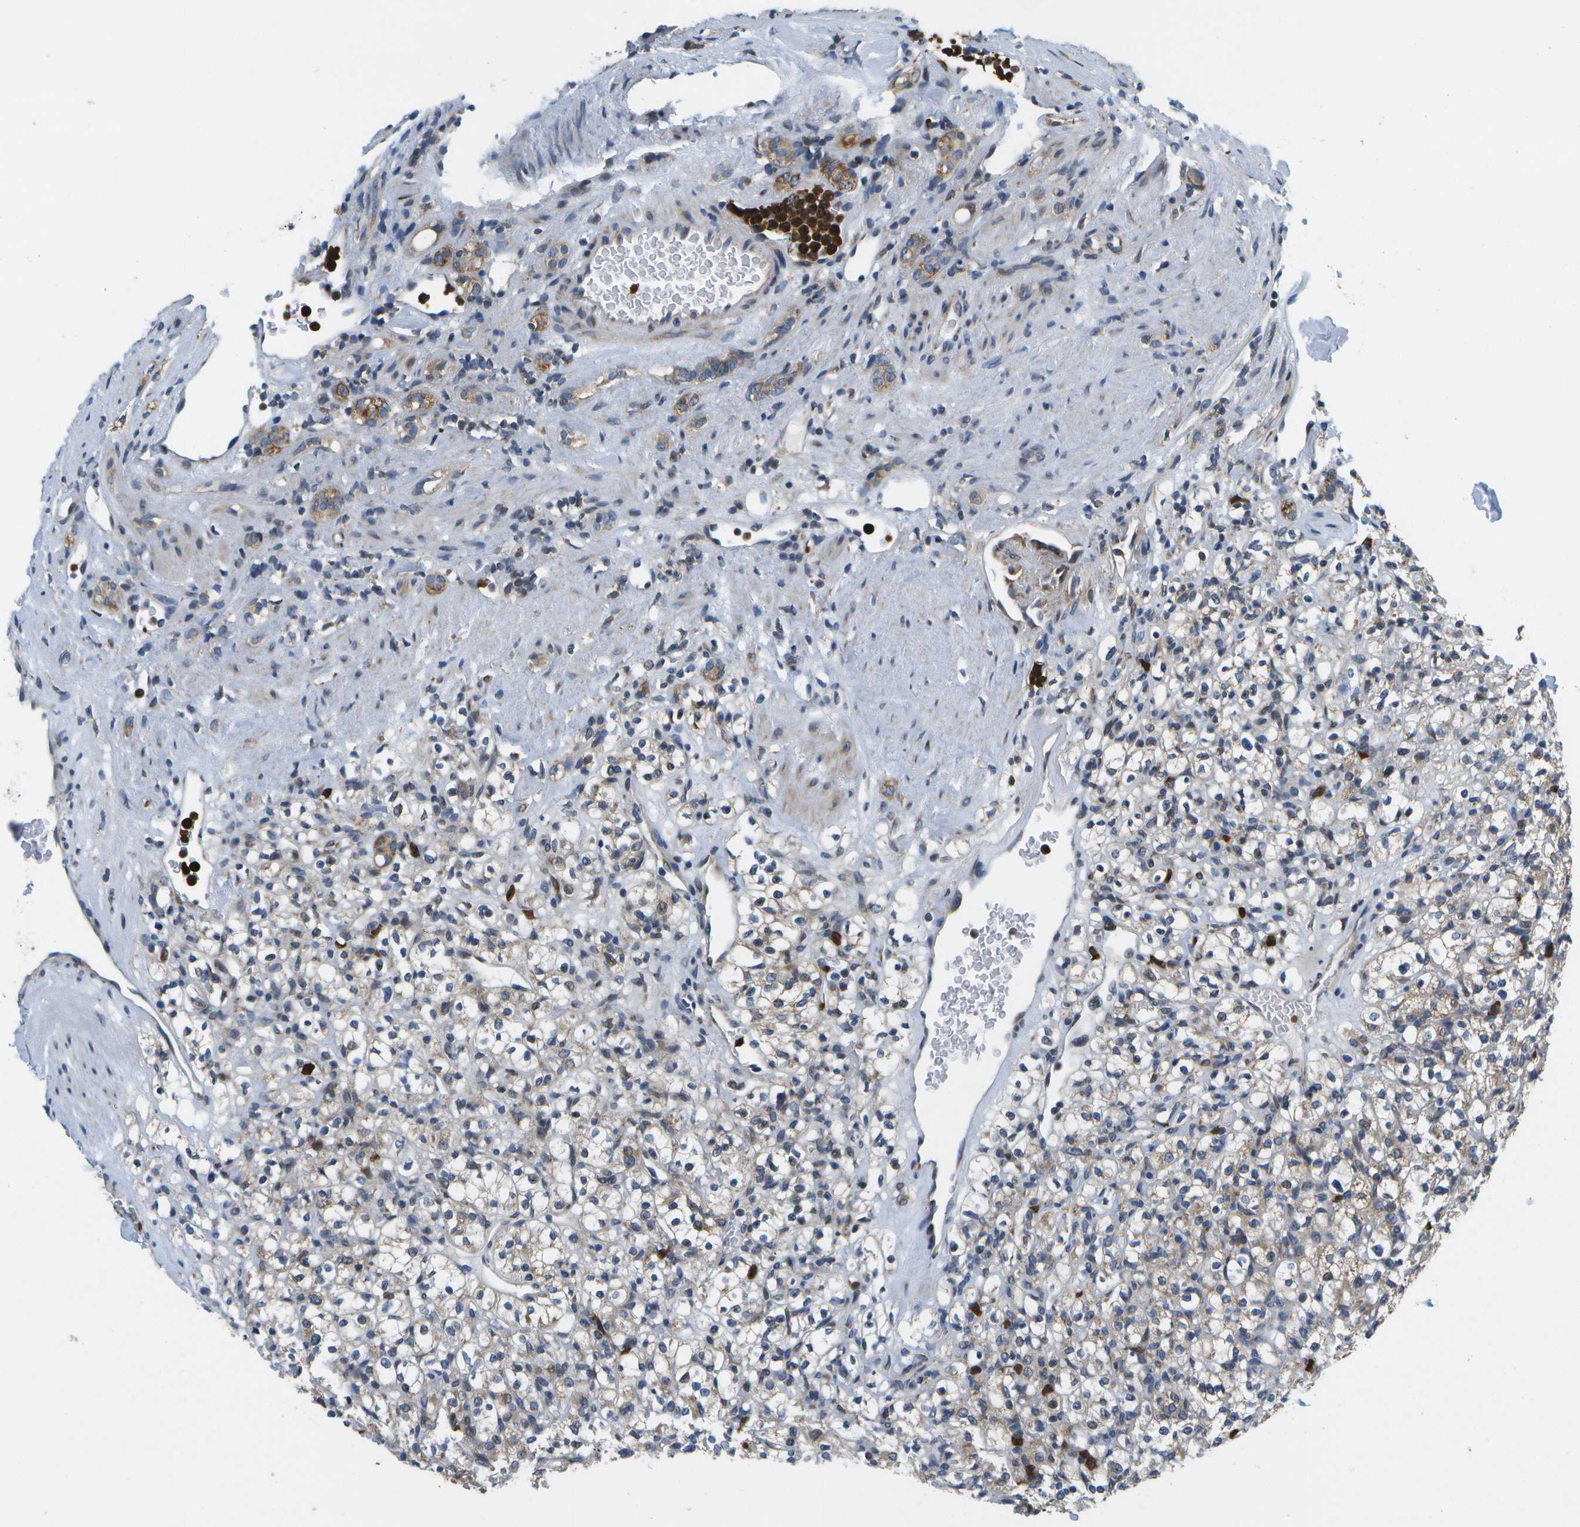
{"staining": {"intensity": "weak", "quantity": "25%-75%", "location": "cytoplasmic/membranous"}, "tissue": "renal cancer", "cell_type": "Tumor cells", "image_type": "cancer", "snomed": [{"axis": "morphology", "description": "Normal tissue, NOS"}, {"axis": "morphology", "description": "Adenocarcinoma, NOS"}, {"axis": "topography", "description": "Kidney"}], "caption": "Immunohistochemistry (DAB (3,3'-diaminobenzidine)) staining of human renal cancer (adenocarcinoma) shows weak cytoplasmic/membranous protein expression in about 25%-75% of tumor cells.", "gene": "GALNT15", "patient": {"sex": "female", "age": 72}}